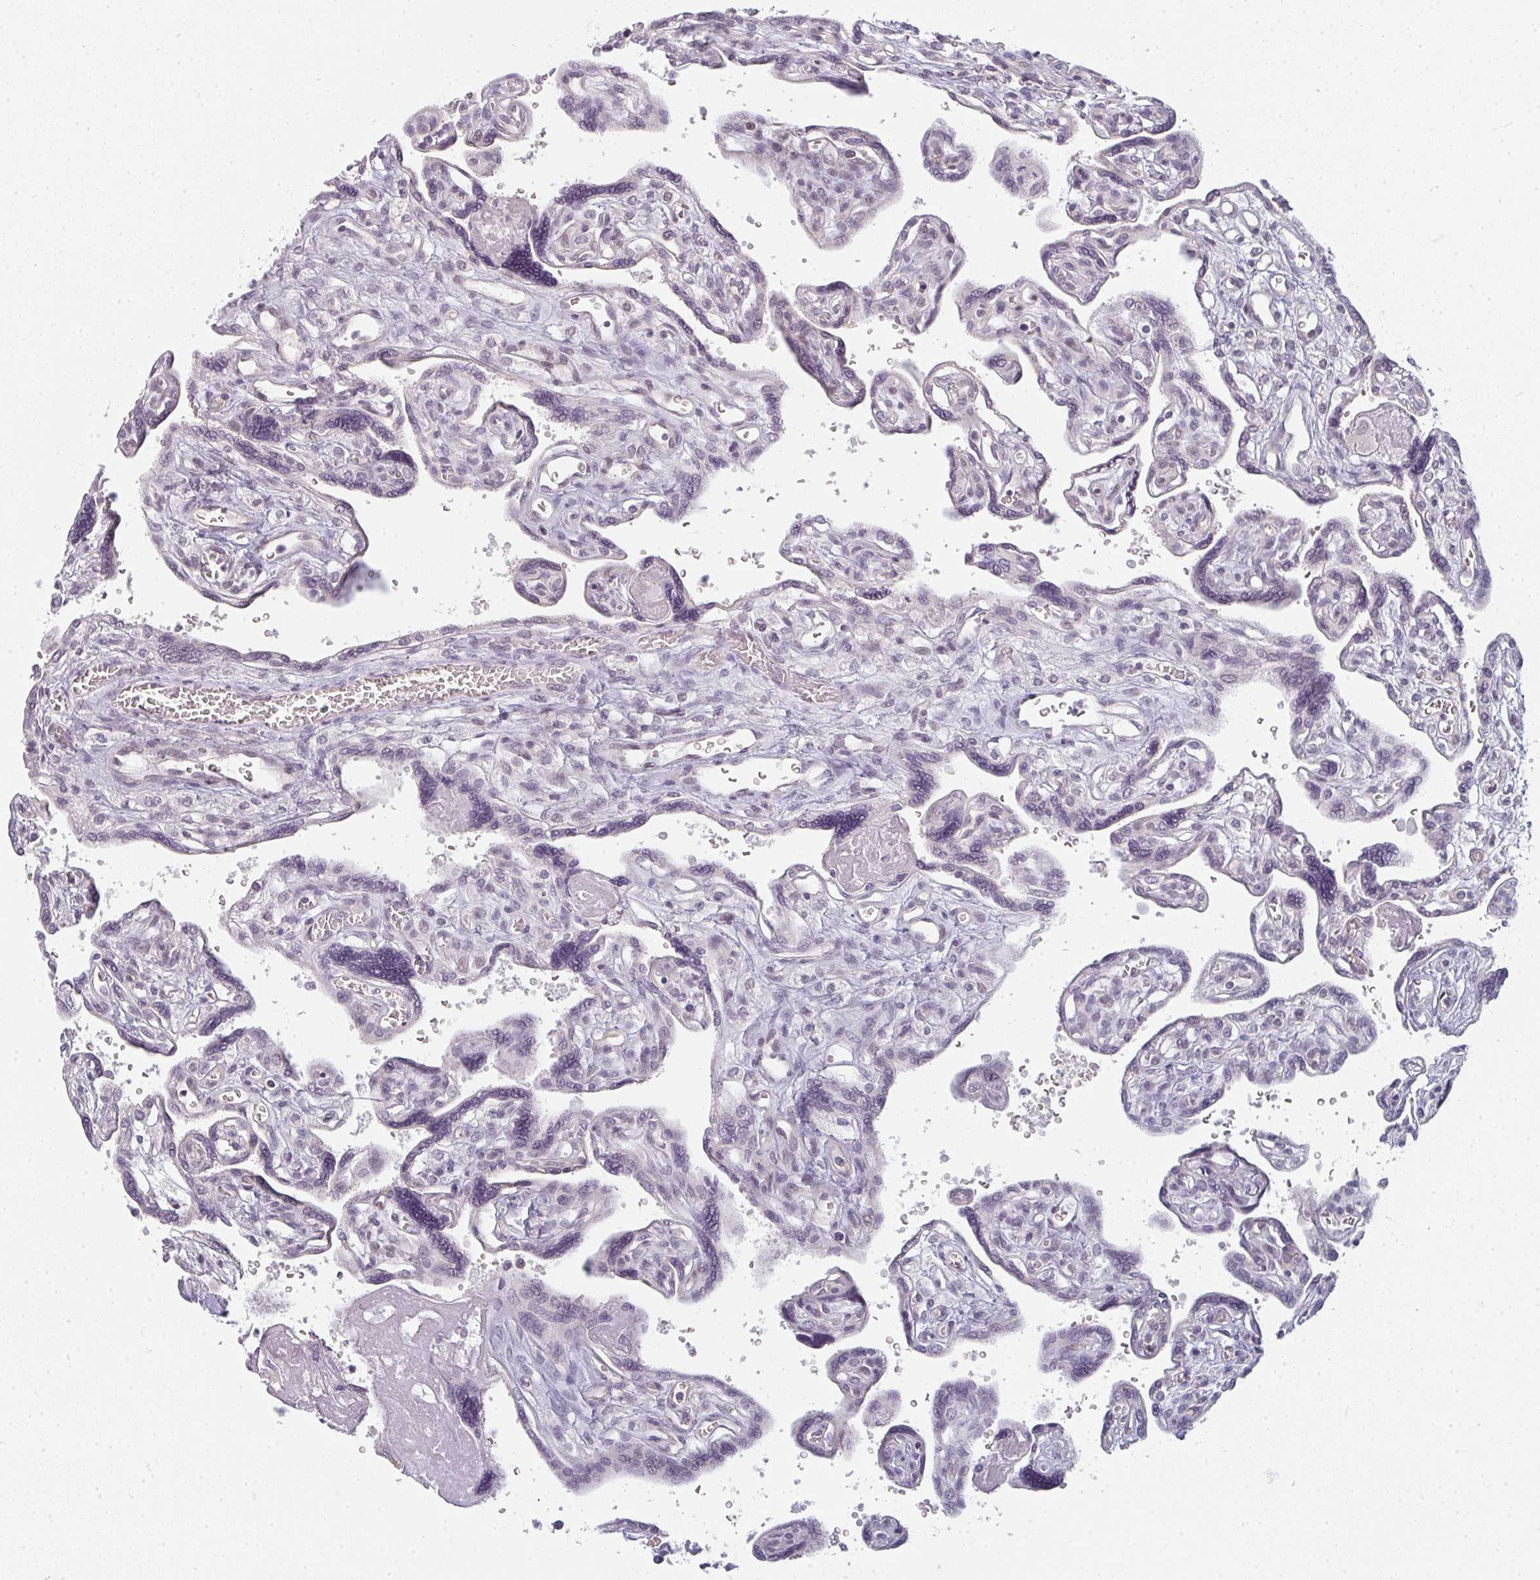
{"staining": {"intensity": "negative", "quantity": "none", "location": "none"}, "tissue": "placenta", "cell_type": "Trophoblastic cells", "image_type": "normal", "snomed": [{"axis": "morphology", "description": "Normal tissue, NOS"}, {"axis": "topography", "description": "Placenta"}], "caption": "Image shows no protein positivity in trophoblastic cells of normal placenta.", "gene": "RBBP6", "patient": {"sex": "female", "age": 39}}